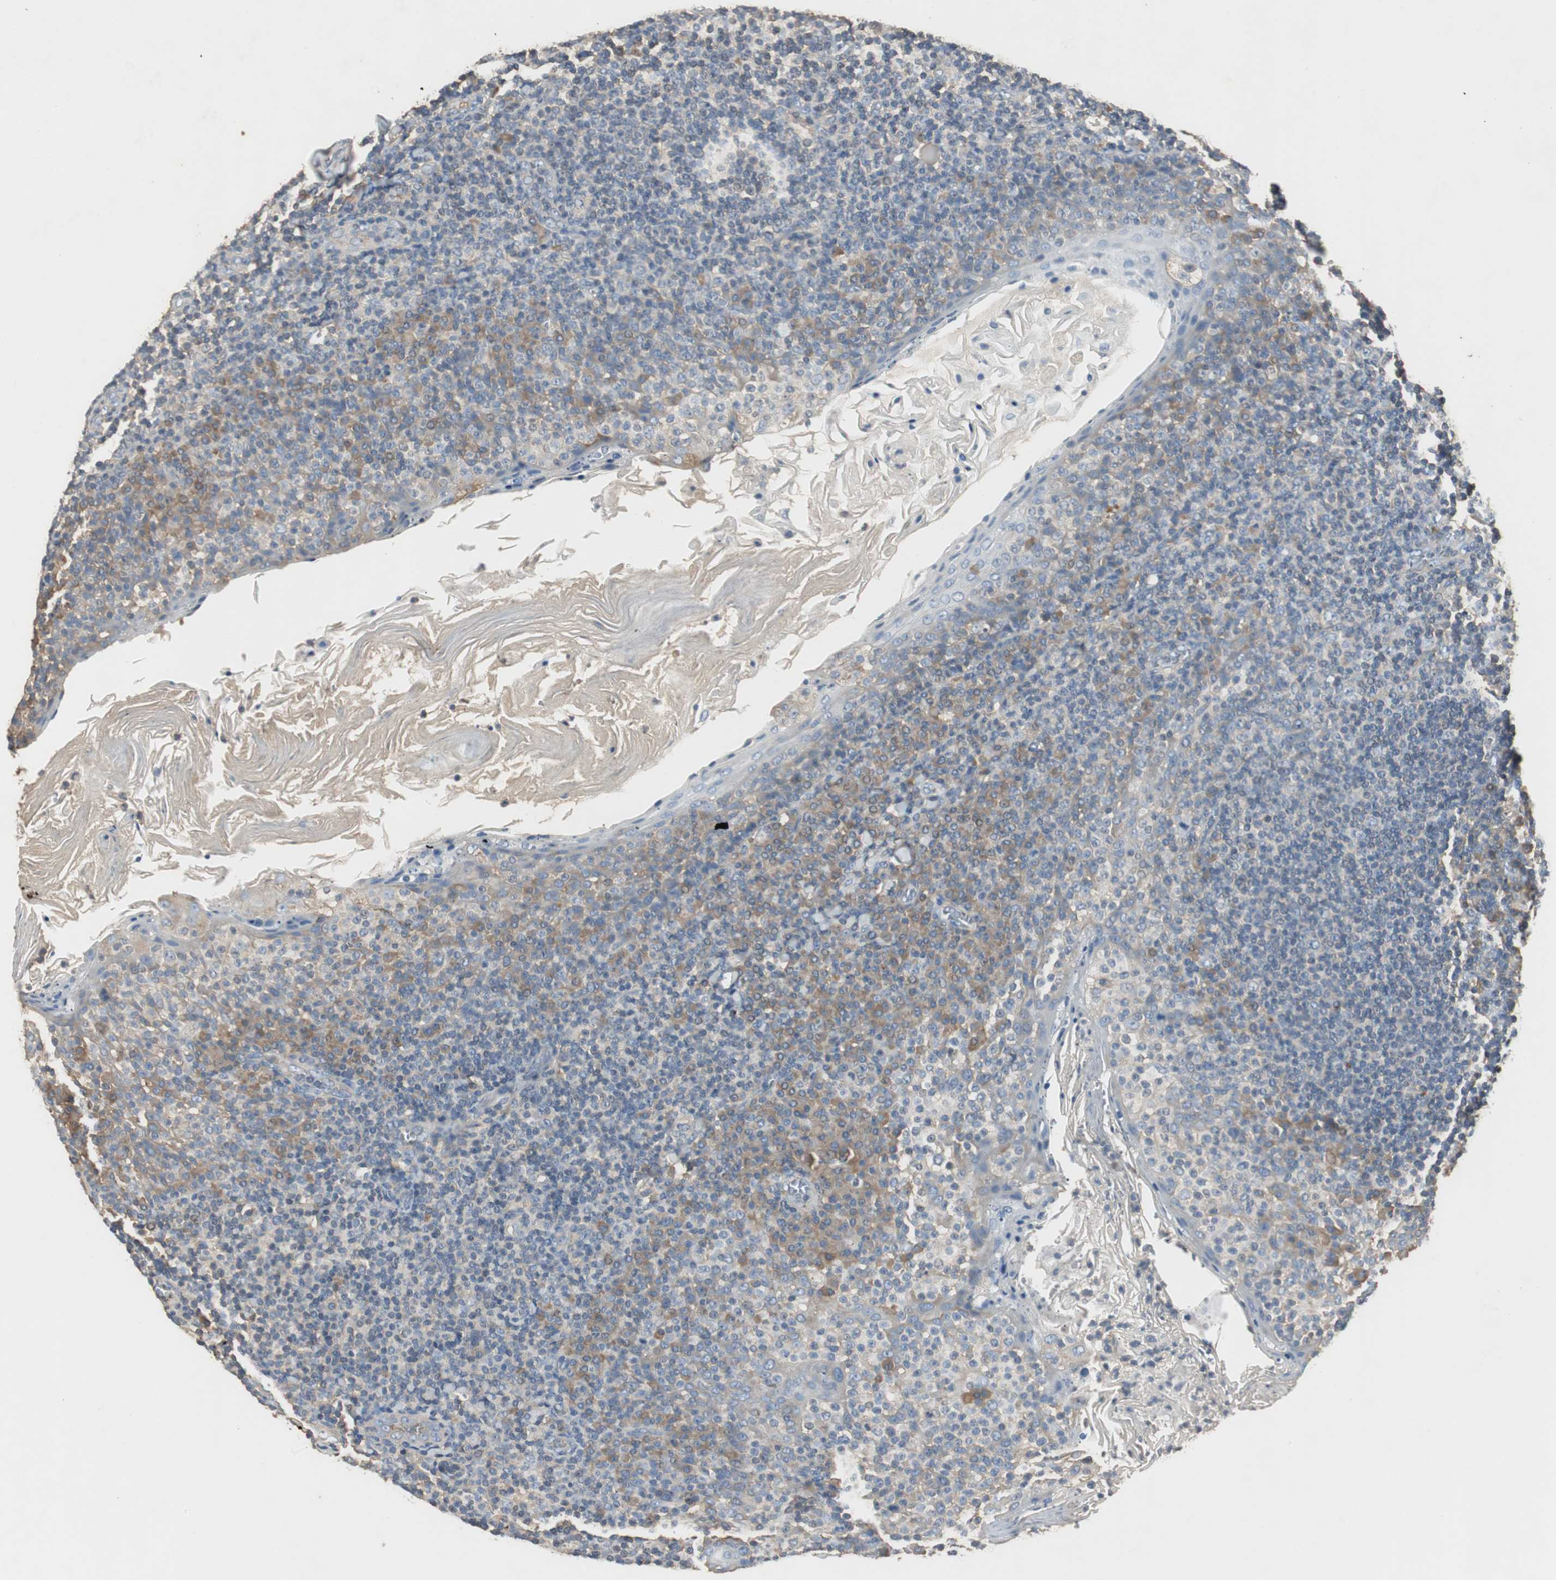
{"staining": {"intensity": "weak", "quantity": "25%-75%", "location": "cytoplasmic/membranous"}, "tissue": "tonsil", "cell_type": "Germinal center cells", "image_type": "normal", "snomed": [{"axis": "morphology", "description": "Normal tissue, NOS"}, {"axis": "topography", "description": "Tonsil"}], "caption": "Approximately 25%-75% of germinal center cells in unremarkable tonsil show weak cytoplasmic/membranous protein staining as visualized by brown immunohistochemical staining.", "gene": "TNFRSF14", "patient": {"sex": "male", "age": 31}}